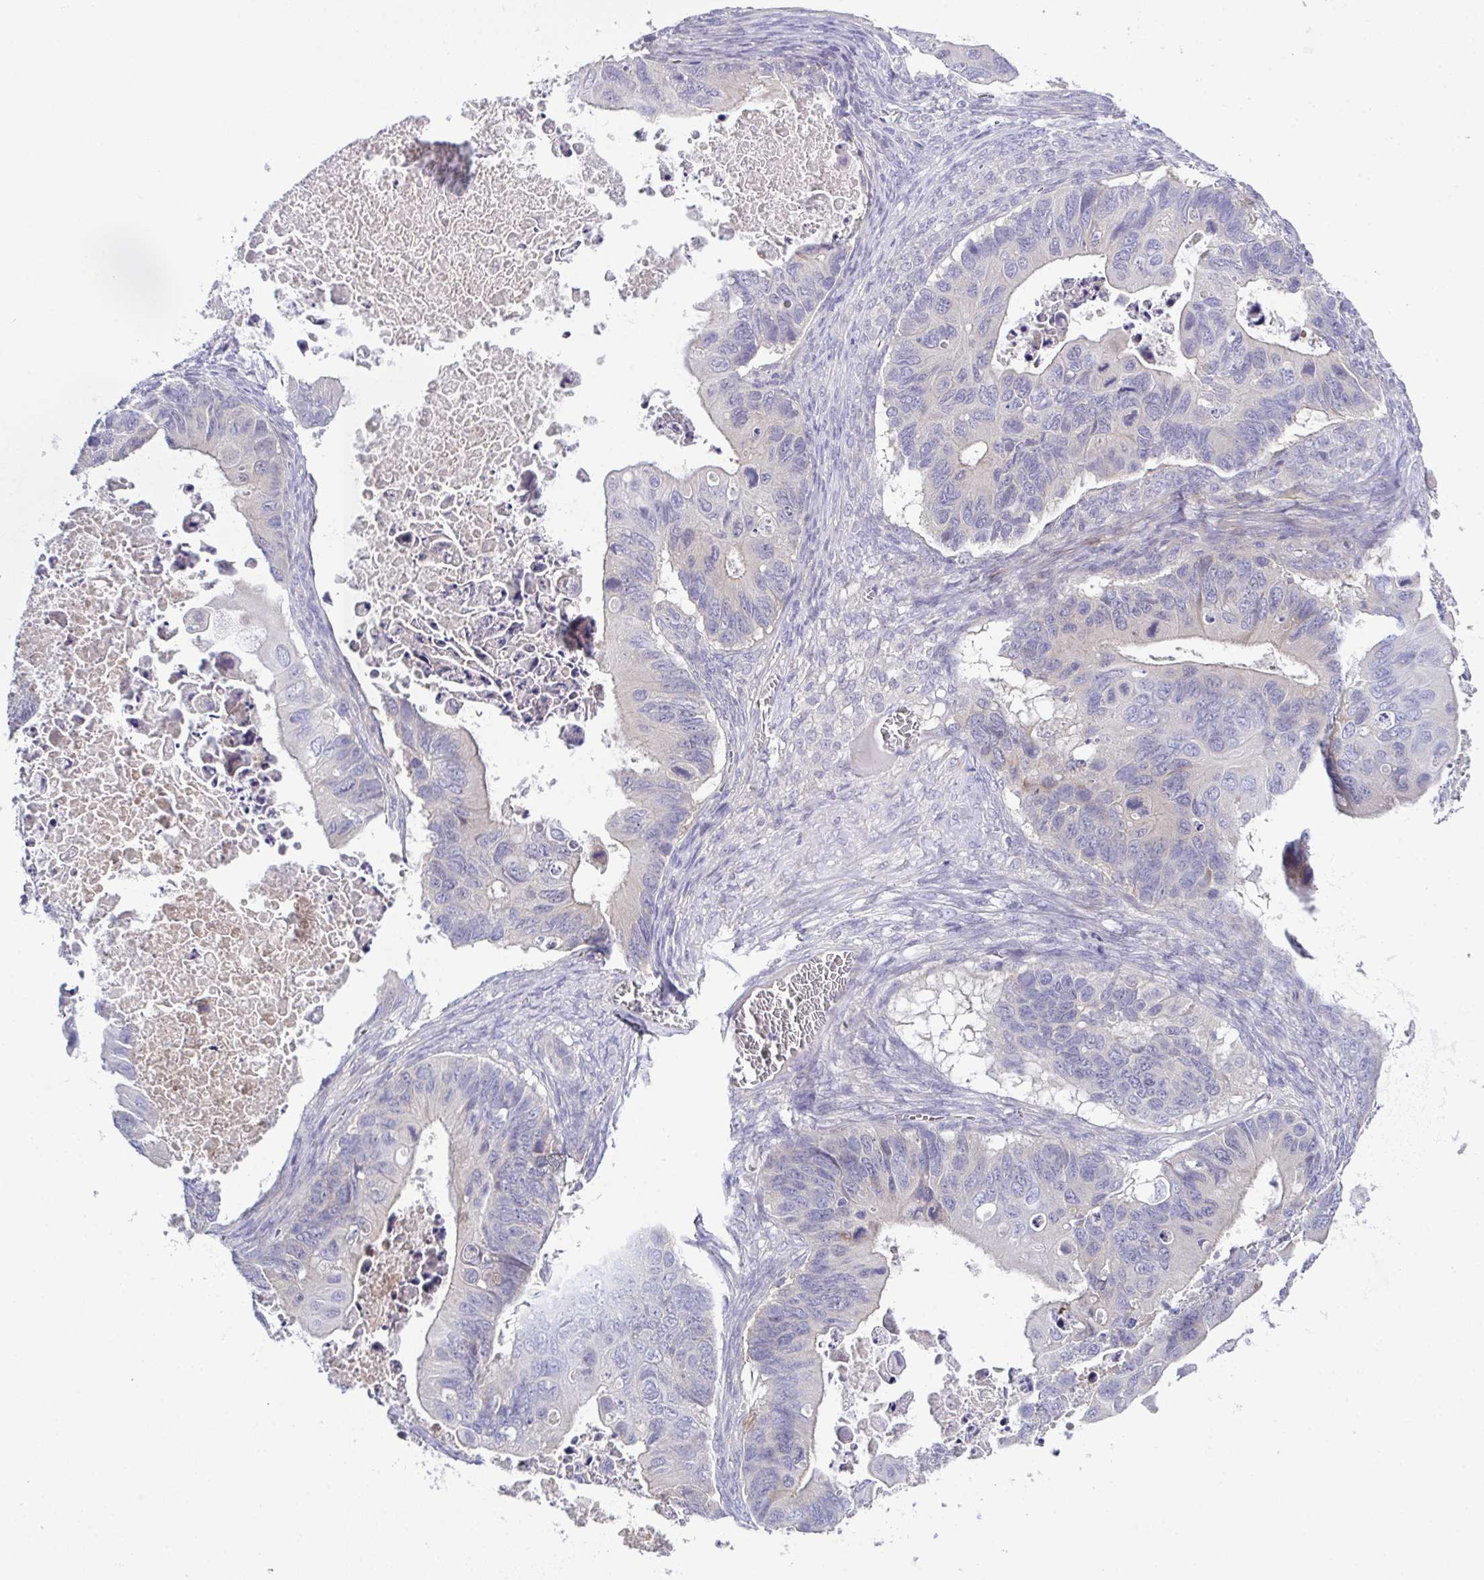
{"staining": {"intensity": "negative", "quantity": "none", "location": "none"}, "tissue": "ovarian cancer", "cell_type": "Tumor cells", "image_type": "cancer", "snomed": [{"axis": "morphology", "description": "Cystadenocarcinoma, mucinous, NOS"}, {"axis": "topography", "description": "Ovary"}], "caption": "Tumor cells are negative for protein expression in human mucinous cystadenocarcinoma (ovarian).", "gene": "CFAP97D1", "patient": {"sex": "female", "age": 64}}